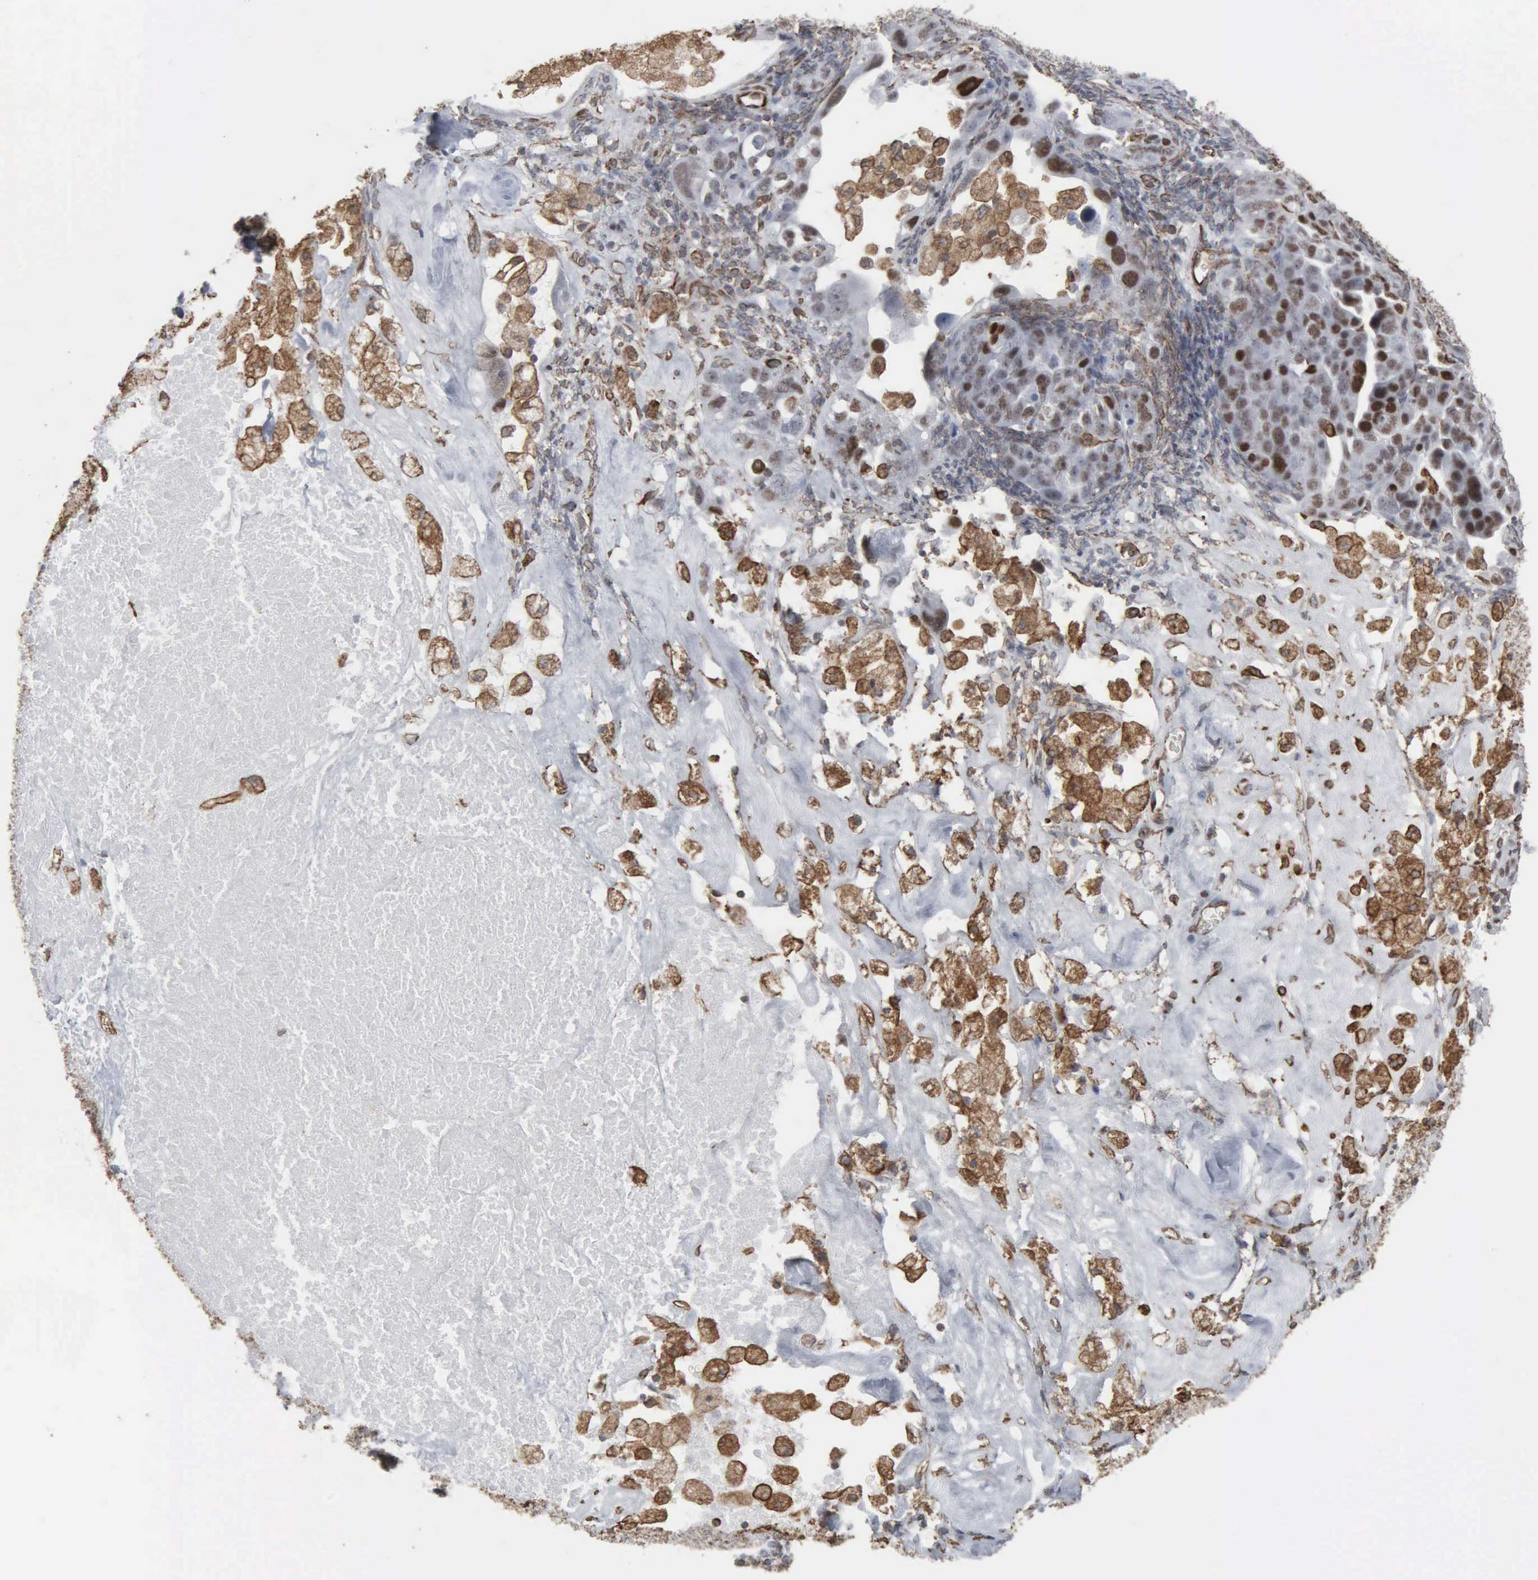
{"staining": {"intensity": "strong", "quantity": "25%-75%", "location": "nuclear"}, "tissue": "ovarian cancer", "cell_type": "Tumor cells", "image_type": "cancer", "snomed": [{"axis": "morphology", "description": "Cystadenocarcinoma, serous, NOS"}, {"axis": "topography", "description": "Ovary"}], "caption": "Human serous cystadenocarcinoma (ovarian) stained for a protein (brown) exhibits strong nuclear positive expression in approximately 25%-75% of tumor cells.", "gene": "CCNE1", "patient": {"sex": "female", "age": 66}}